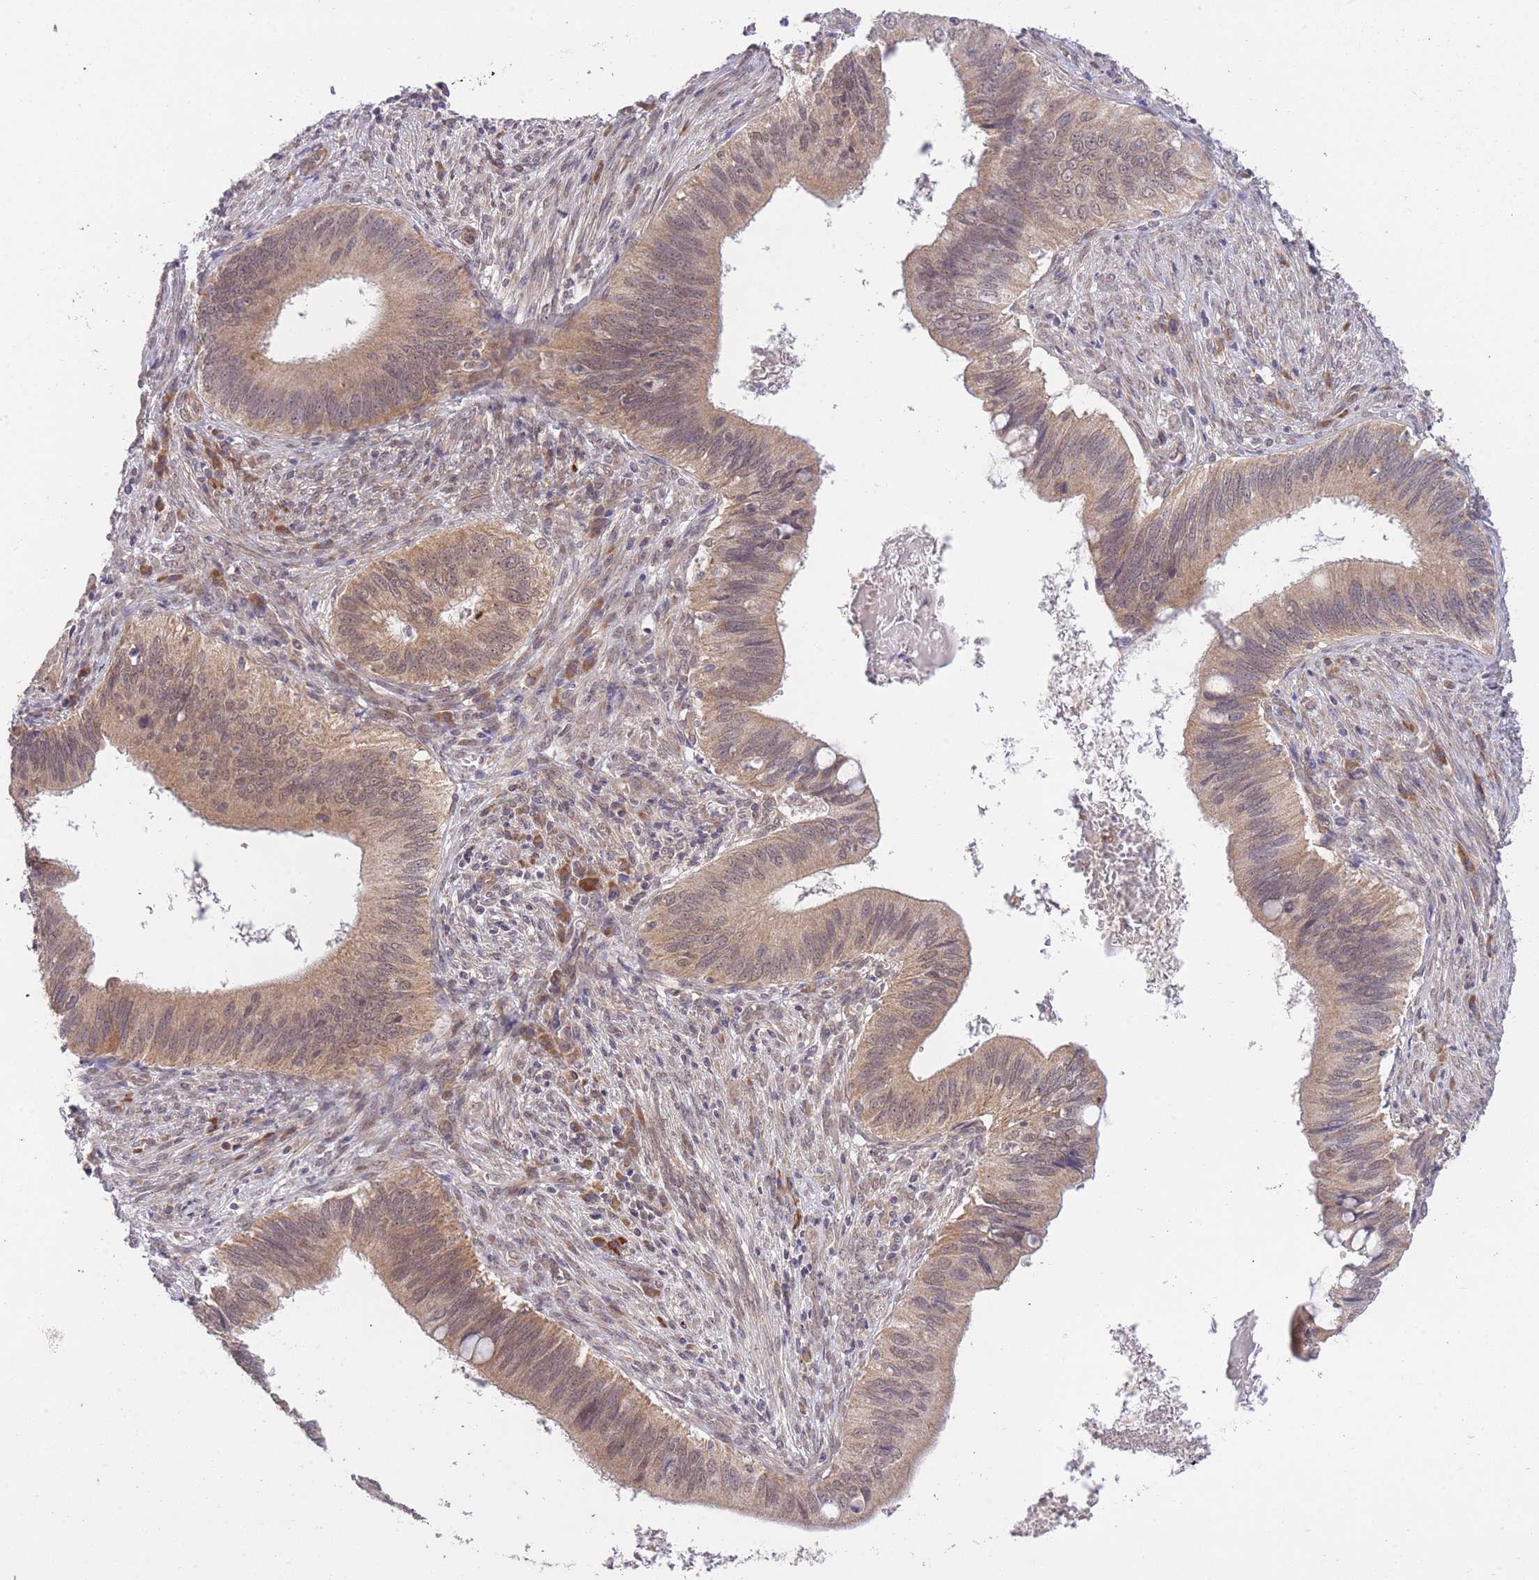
{"staining": {"intensity": "weak", "quantity": ">75%", "location": "cytoplasmic/membranous"}, "tissue": "cervical cancer", "cell_type": "Tumor cells", "image_type": "cancer", "snomed": [{"axis": "morphology", "description": "Adenocarcinoma, NOS"}, {"axis": "topography", "description": "Cervix"}], "caption": "Protein staining of cervical cancer tissue displays weak cytoplasmic/membranous staining in approximately >75% of tumor cells.", "gene": "ELOA2", "patient": {"sex": "female", "age": 42}}